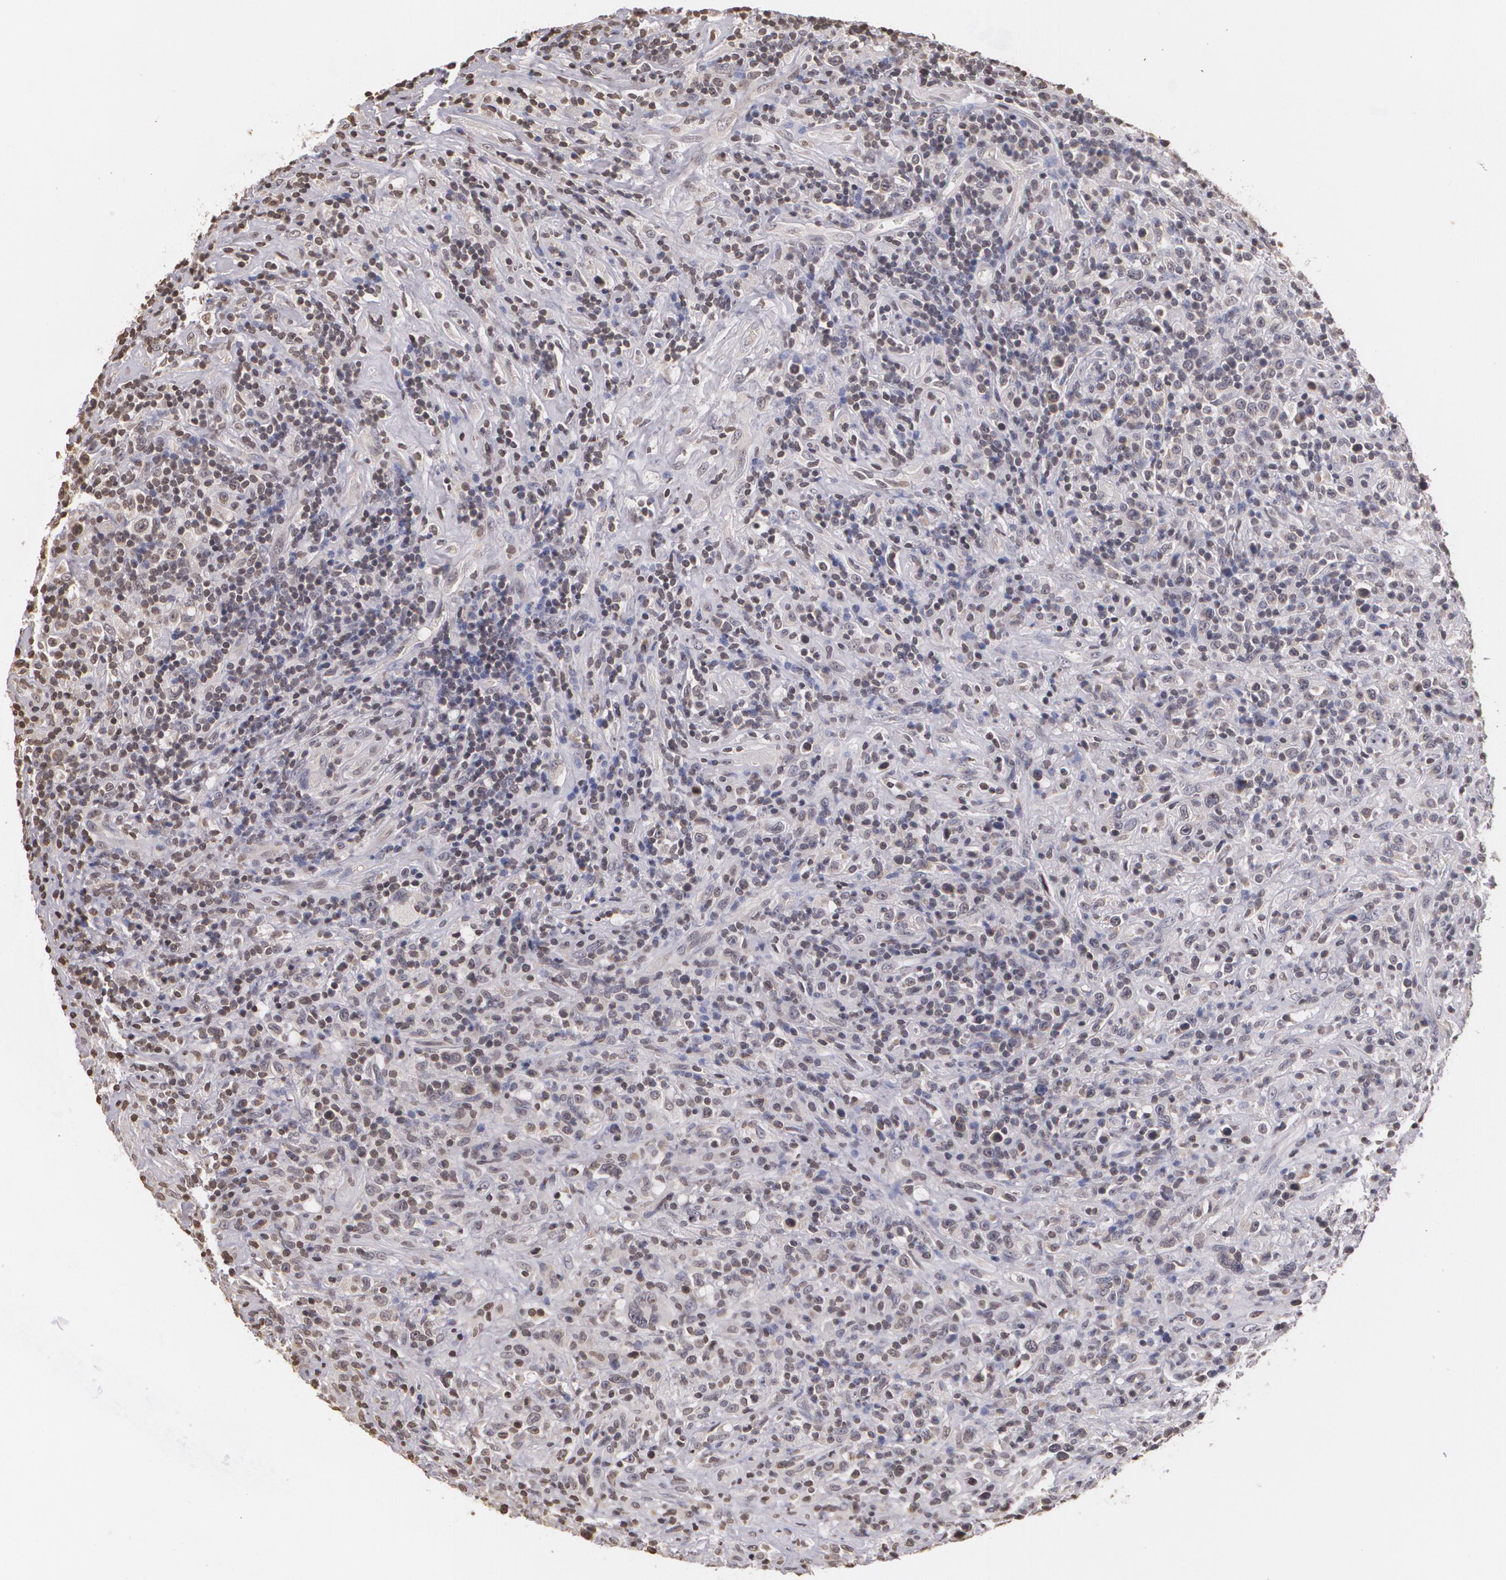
{"staining": {"intensity": "negative", "quantity": "none", "location": "none"}, "tissue": "lymphoma", "cell_type": "Tumor cells", "image_type": "cancer", "snomed": [{"axis": "morphology", "description": "Hodgkin's disease, NOS"}, {"axis": "topography", "description": "Lymph node"}], "caption": "Hodgkin's disease was stained to show a protein in brown. There is no significant positivity in tumor cells.", "gene": "THRB", "patient": {"sex": "male", "age": 46}}